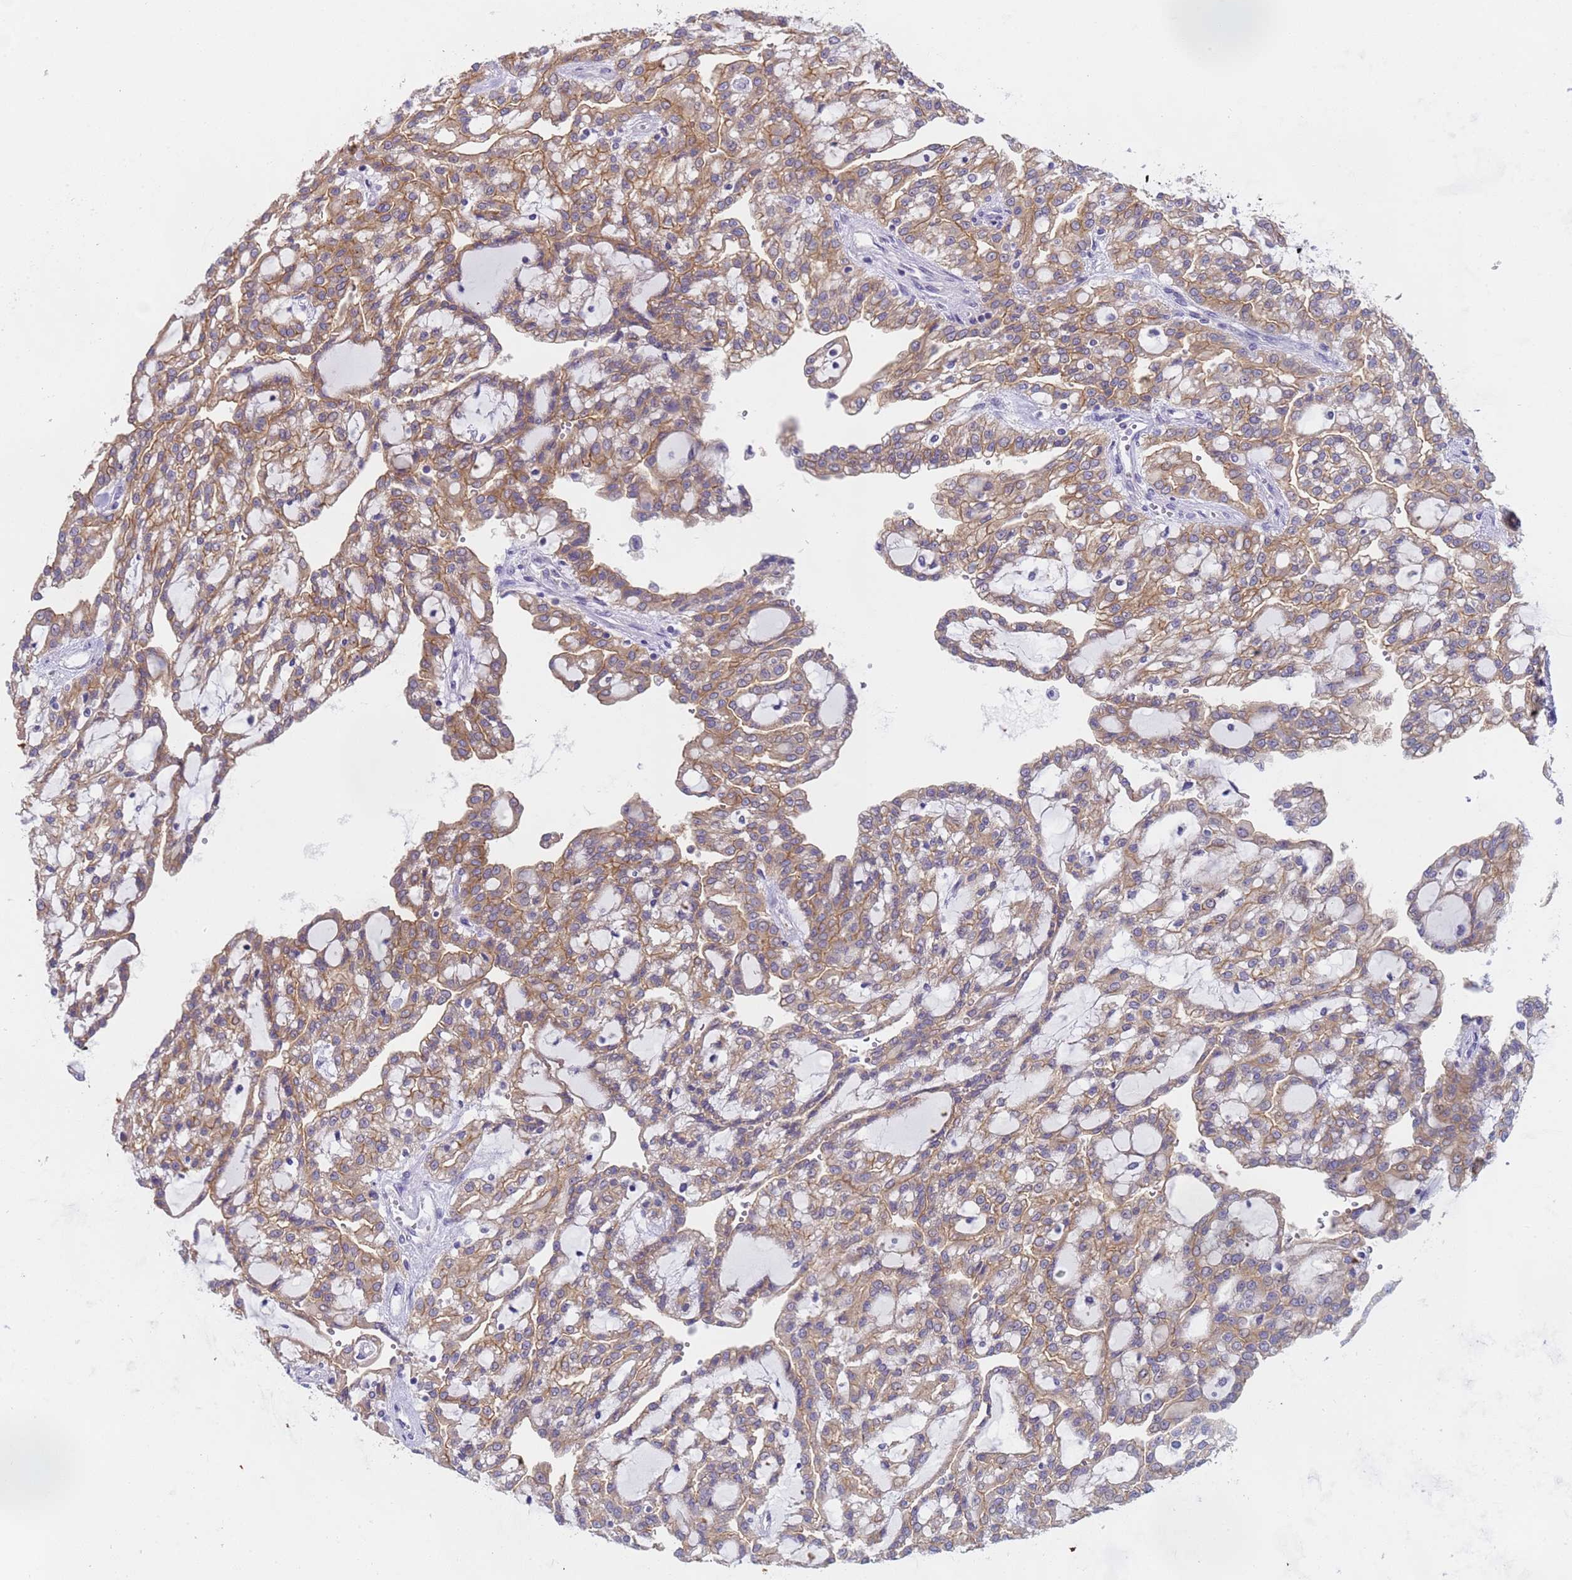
{"staining": {"intensity": "moderate", "quantity": ">75%", "location": "cytoplasmic/membranous"}, "tissue": "renal cancer", "cell_type": "Tumor cells", "image_type": "cancer", "snomed": [{"axis": "morphology", "description": "Adenocarcinoma, NOS"}, {"axis": "topography", "description": "Kidney"}], "caption": "Renal cancer stained with DAB (3,3'-diaminobenzidine) immunohistochemistry (IHC) demonstrates medium levels of moderate cytoplasmic/membranous positivity in about >75% of tumor cells. Using DAB (3,3'-diaminobenzidine) (brown) and hematoxylin (blue) stains, captured at high magnification using brightfield microscopy.", "gene": "CAPN7", "patient": {"sex": "male", "age": 63}}